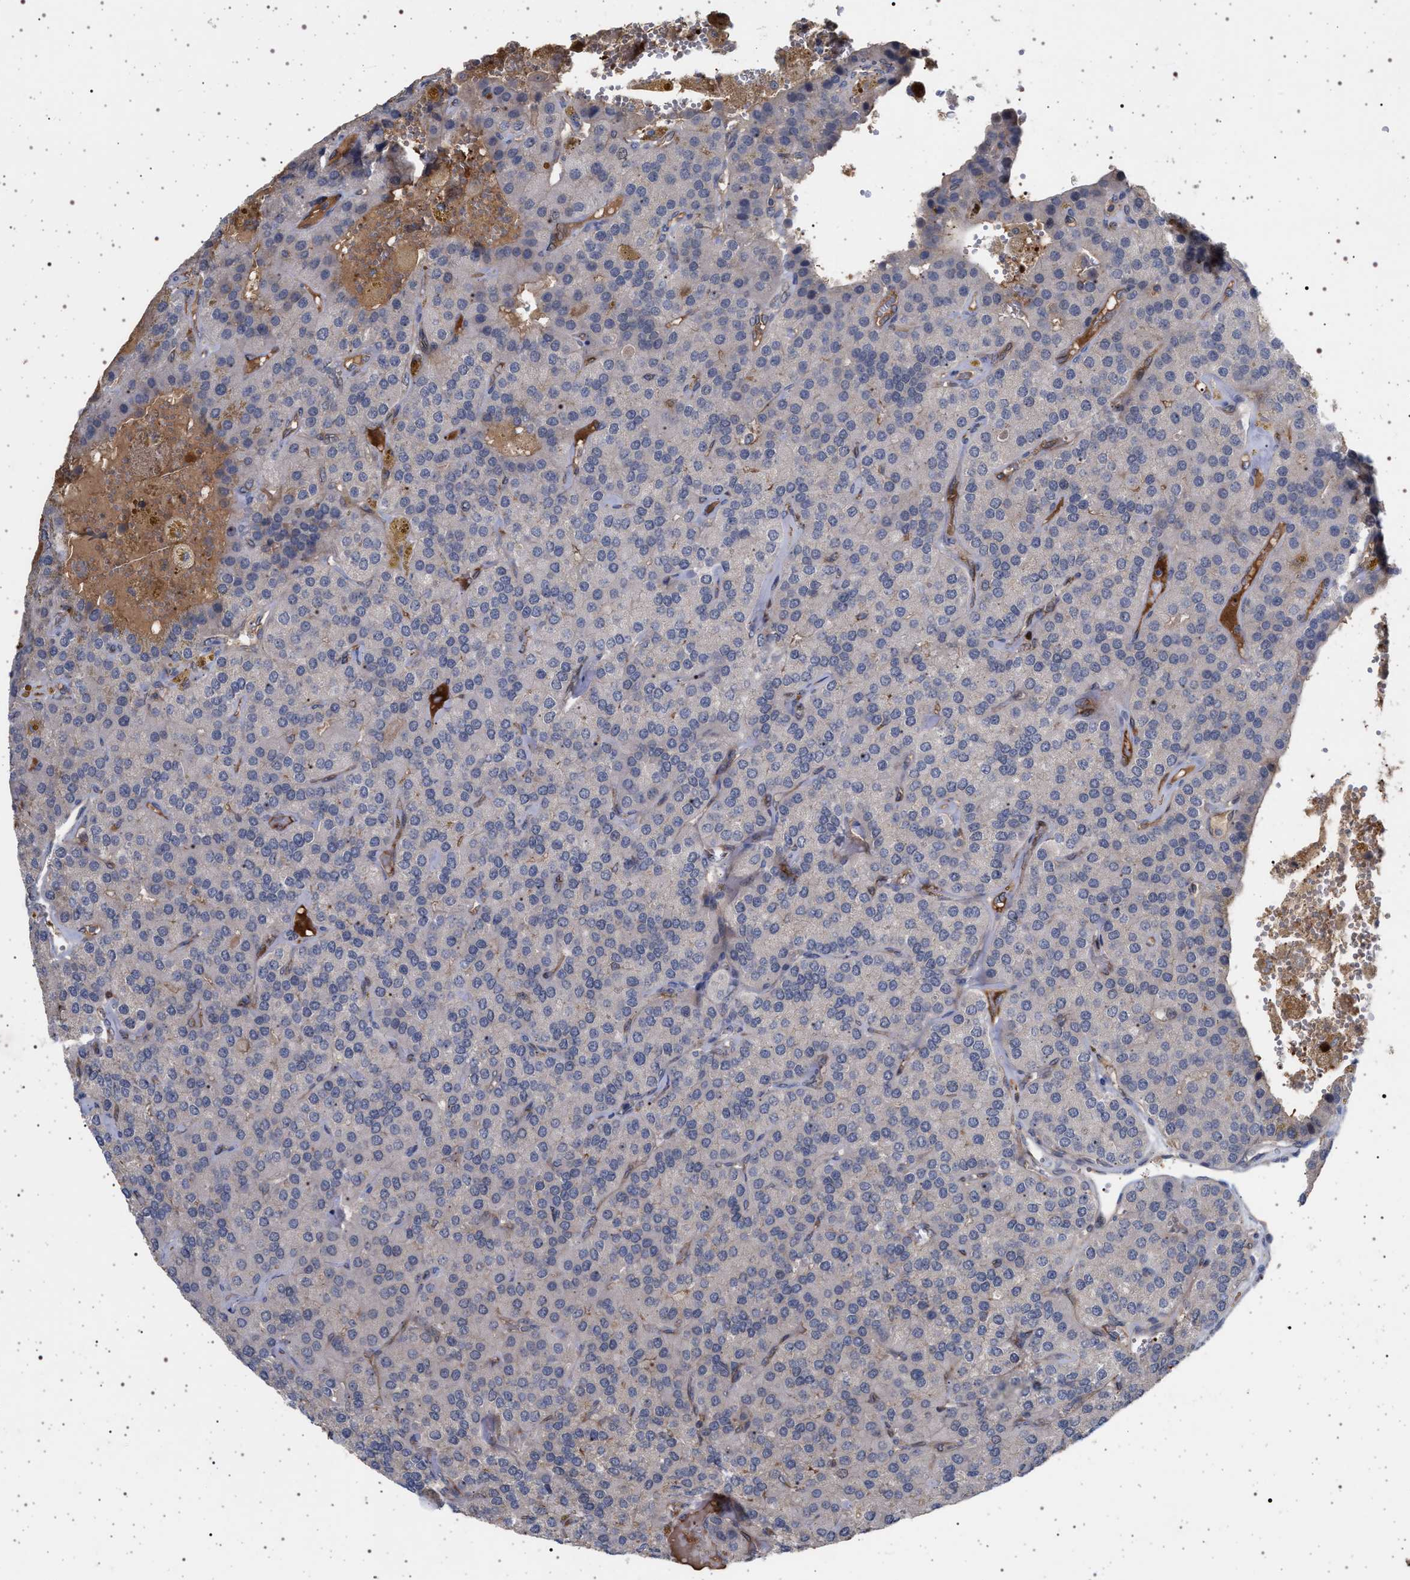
{"staining": {"intensity": "moderate", "quantity": "25%-75%", "location": "nuclear"}, "tissue": "parathyroid gland", "cell_type": "Glandular cells", "image_type": "normal", "snomed": [{"axis": "morphology", "description": "Normal tissue, NOS"}, {"axis": "morphology", "description": "Adenoma, NOS"}, {"axis": "topography", "description": "Parathyroid gland"}], "caption": "Brown immunohistochemical staining in benign human parathyroid gland reveals moderate nuclear positivity in approximately 25%-75% of glandular cells. (Stains: DAB (3,3'-diaminobenzidine) in brown, nuclei in blue, Microscopy: brightfield microscopy at high magnification).", "gene": "RBM48", "patient": {"sex": "female", "age": 86}}